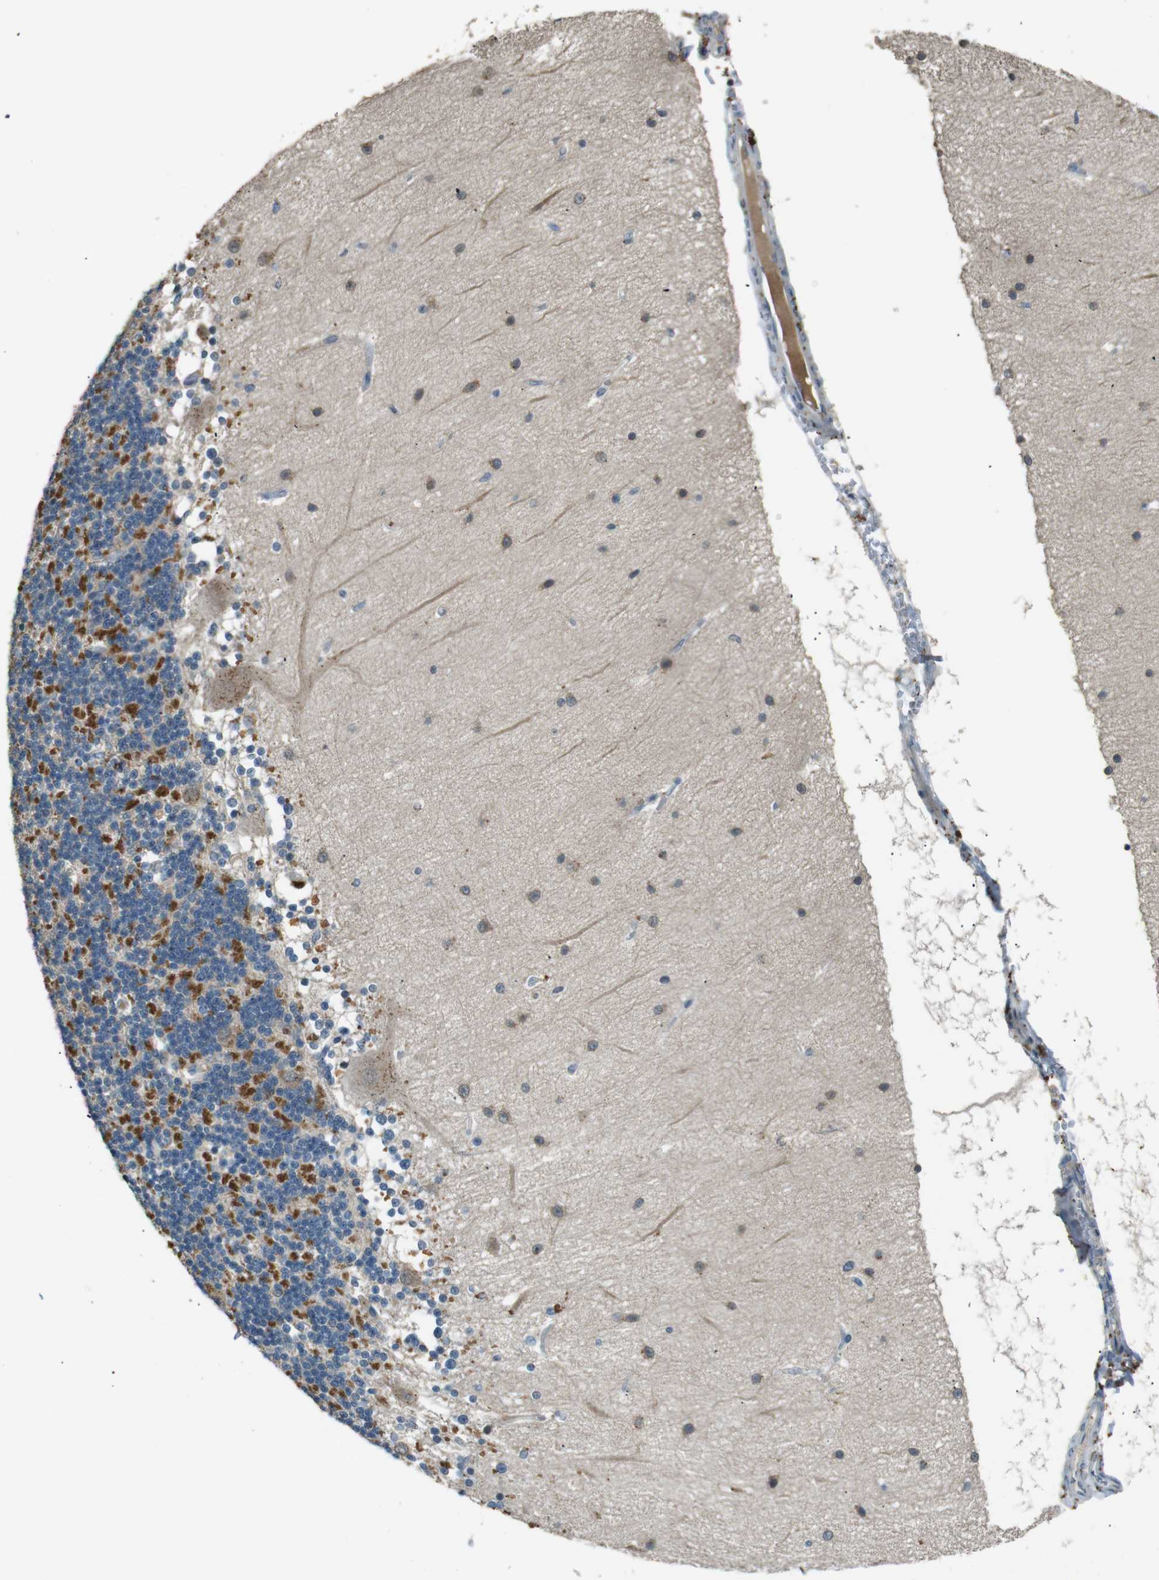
{"staining": {"intensity": "moderate", "quantity": "25%-75%", "location": "cytoplasmic/membranous"}, "tissue": "cerebellum", "cell_type": "Cells in granular layer", "image_type": "normal", "snomed": [{"axis": "morphology", "description": "Normal tissue, NOS"}, {"axis": "topography", "description": "Cerebellum"}], "caption": "Immunohistochemistry (IHC) of normal cerebellum shows medium levels of moderate cytoplasmic/membranous positivity in about 25%-75% of cells in granular layer.", "gene": "MAGI2", "patient": {"sex": "female", "age": 54}}